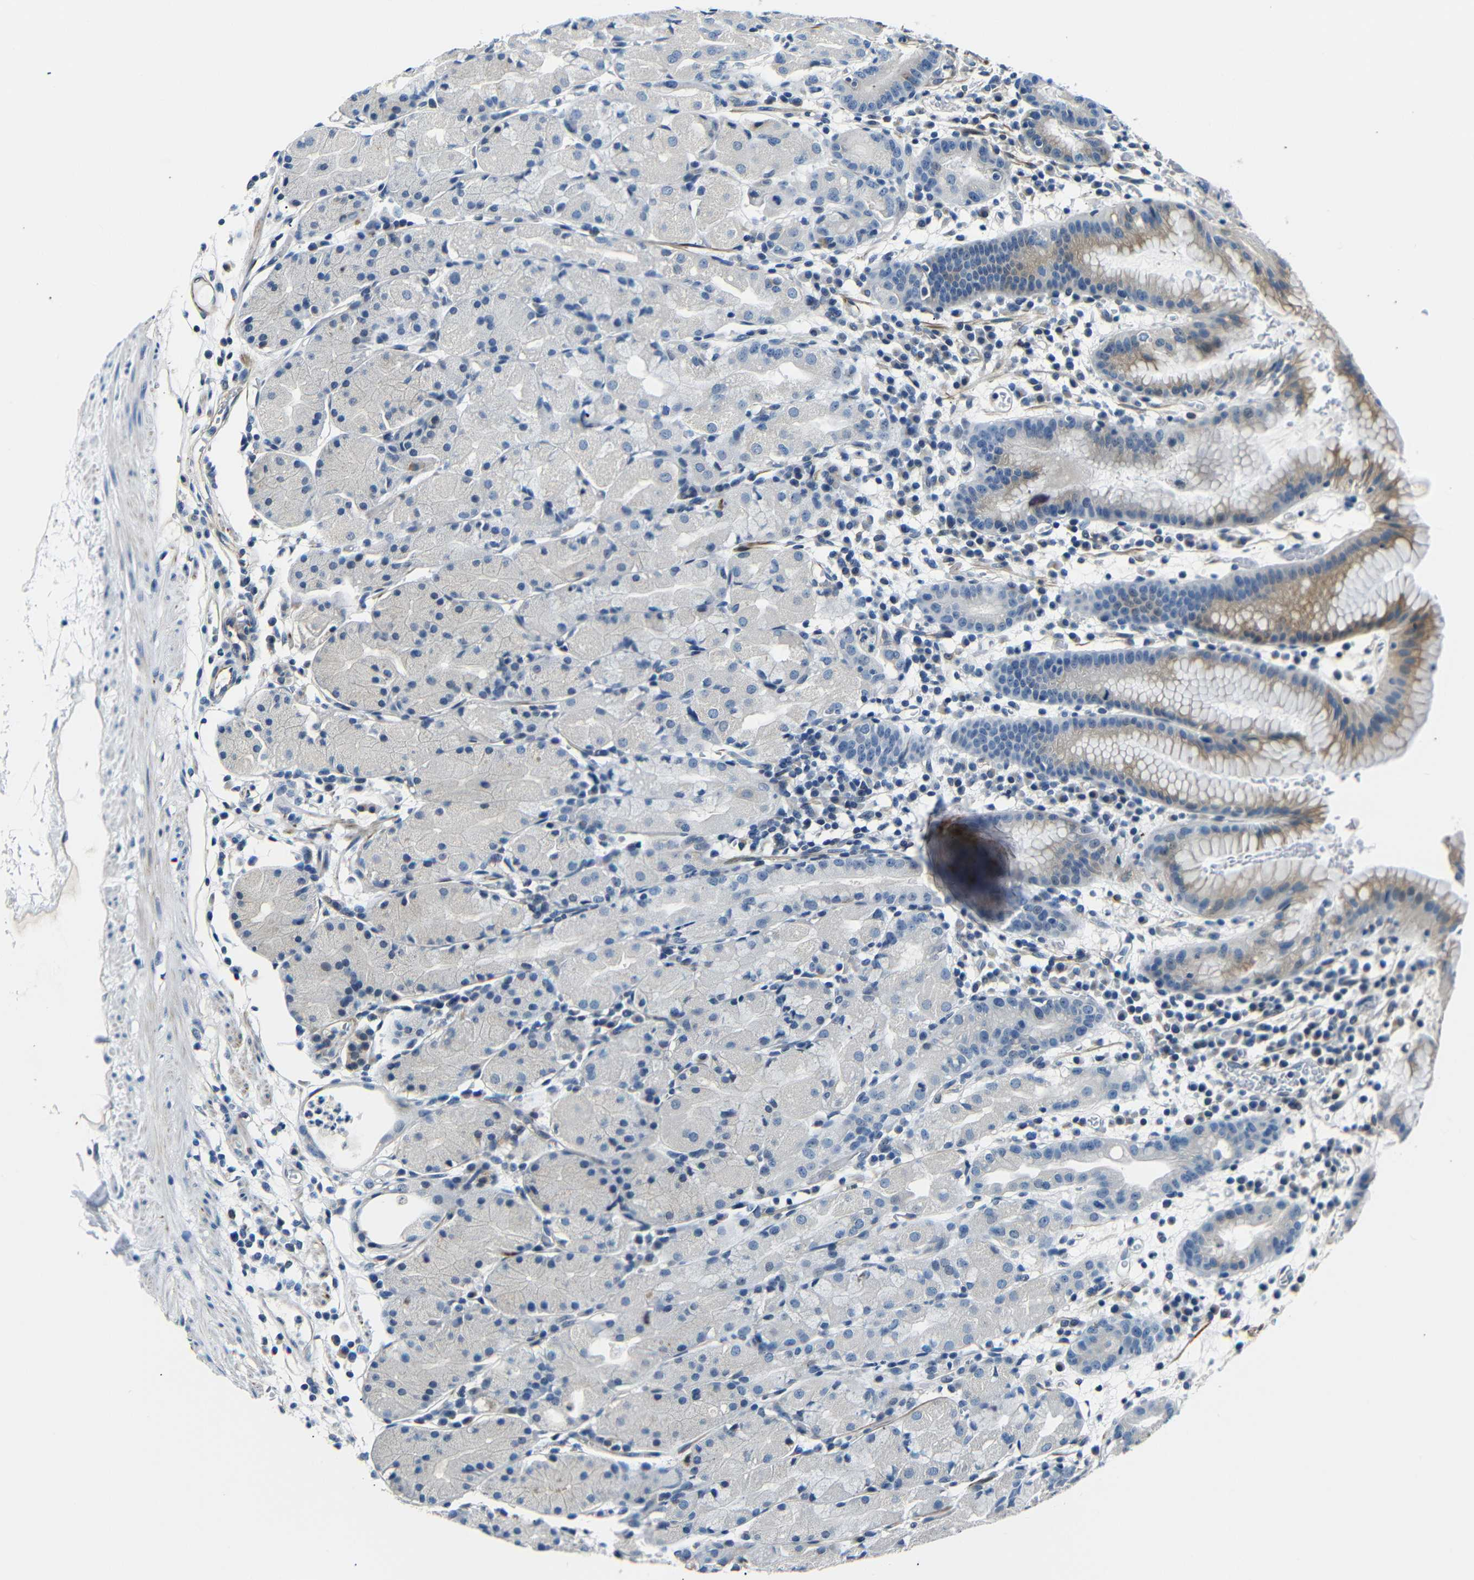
{"staining": {"intensity": "moderate", "quantity": "25%-75%", "location": "cytoplasmic/membranous"}, "tissue": "stomach", "cell_type": "Glandular cells", "image_type": "normal", "snomed": [{"axis": "morphology", "description": "Normal tissue, NOS"}, {"axis": "topography", "description": "Stomach"}, {"axis": "topography", "description": "Stomach, lower"}], "caption": "A medium amount of moderate cytoplasmic/membranous positivity is identified in about 25%-75% of glandular cells in benign stomach.", "gene": "TAFA1", "patient": {"sex": "female", "age": 75}}